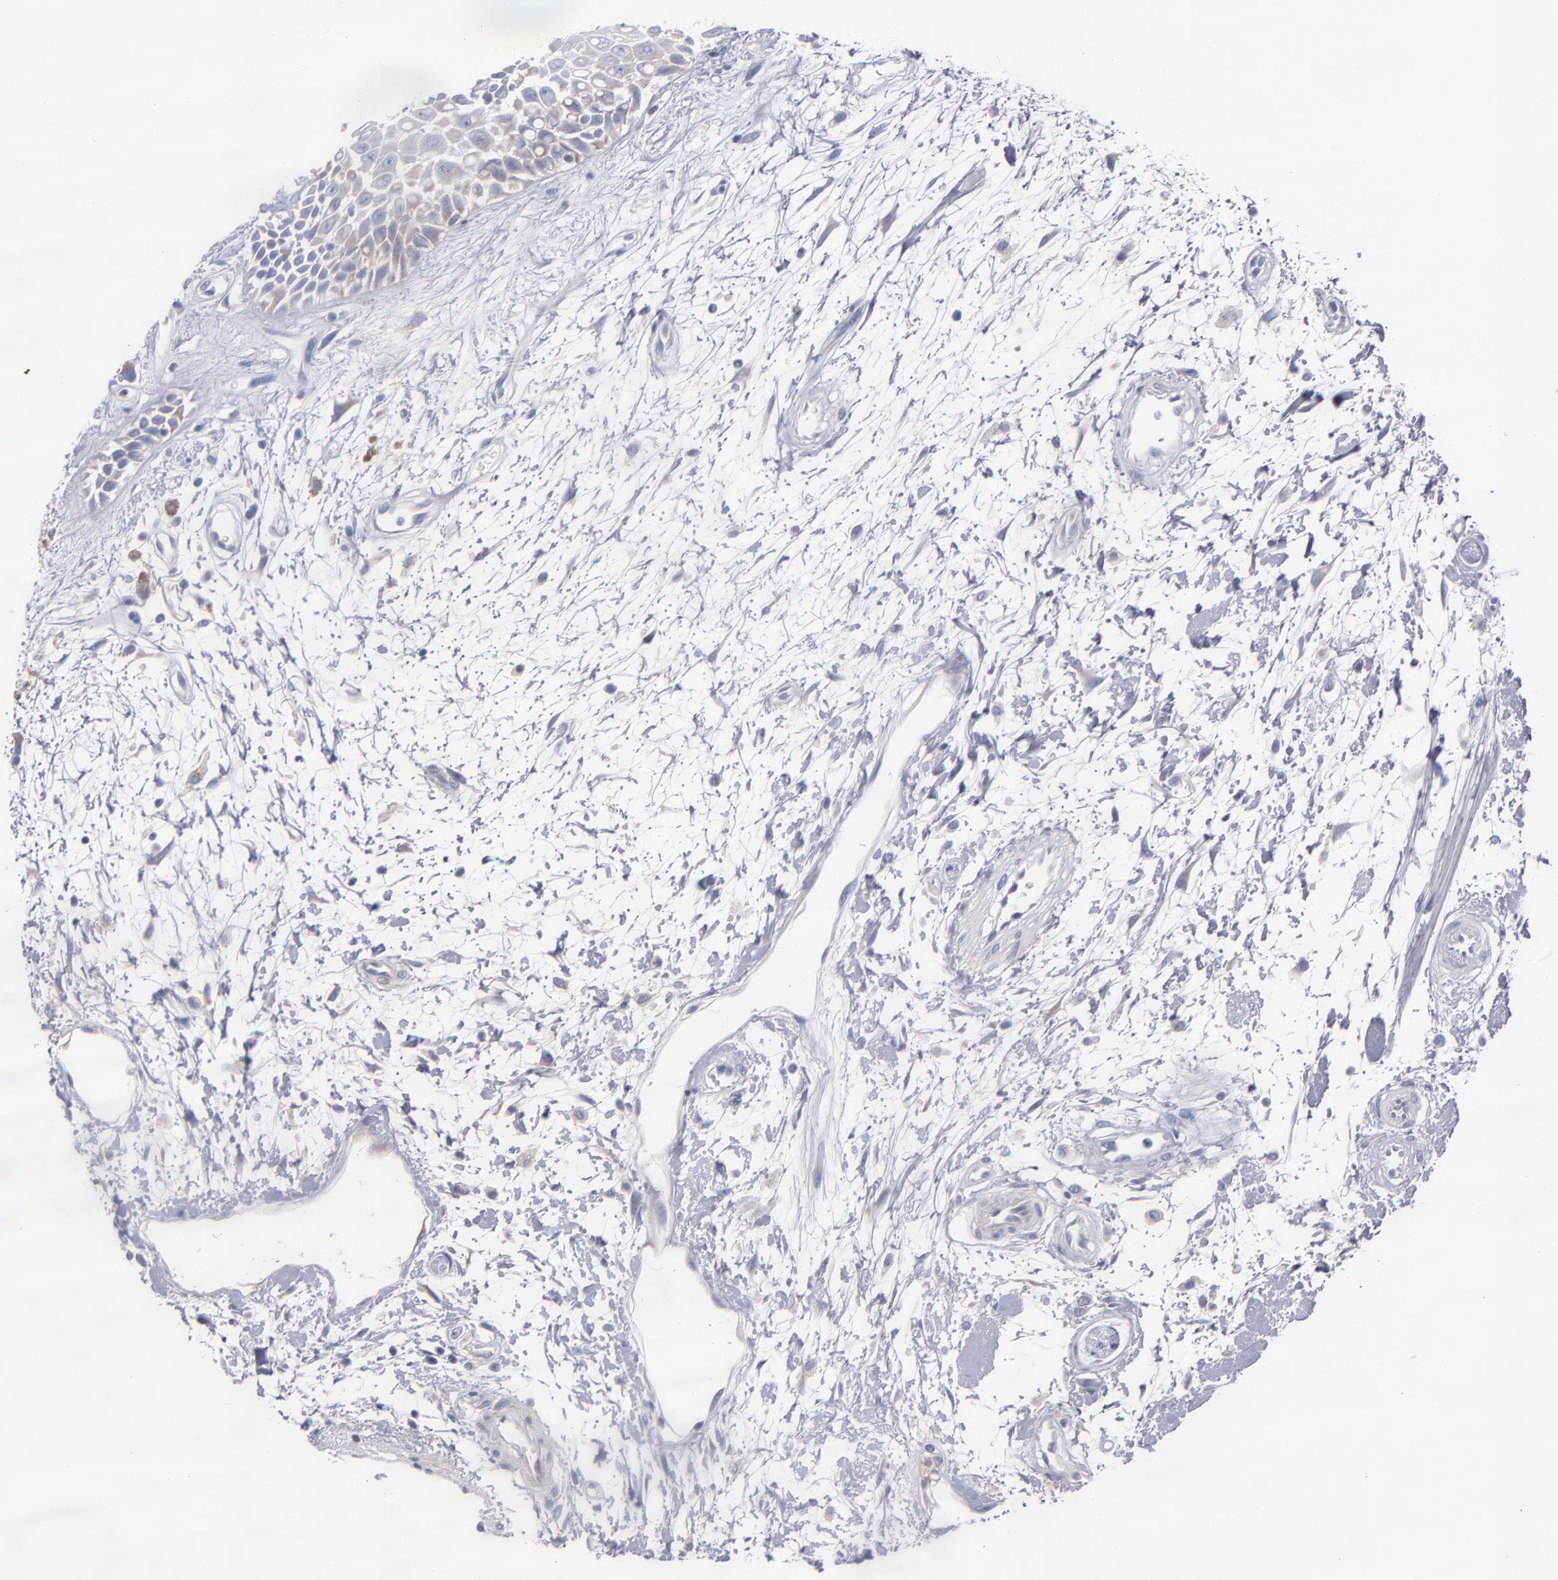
{"staining": {"intensity": "weak", "quantity": "<25%", "location": "cytoplasmic/membranous"}, "tissue": "oral mucosa", "cell_type": "Squamous epithelial cells", "image_type": "normal", "snomed": [{"axis": "morphology", "description": "Normal tissue, NOS"}, {"axis": "morphology", "description": "Squamous cell carcinoma, NOS"}, {"axis": "topography", "description": "Skeletal muscle"}, {"axis": "topography", "description": "Oral tissue"}, {"axis": "topography", "description": "Head-Neck"}], "caption": "Protein analysis of normal oral mucosa reveals no significant positivity in squamous epithelial cells. The staining is performed using DAB (3,3'-diaminobenzidine) brown chromogen with nuclei counter-stained in using hematoxylin.", "gene": "UPF3B", "patient": {"sex": "female", "age": 84}}